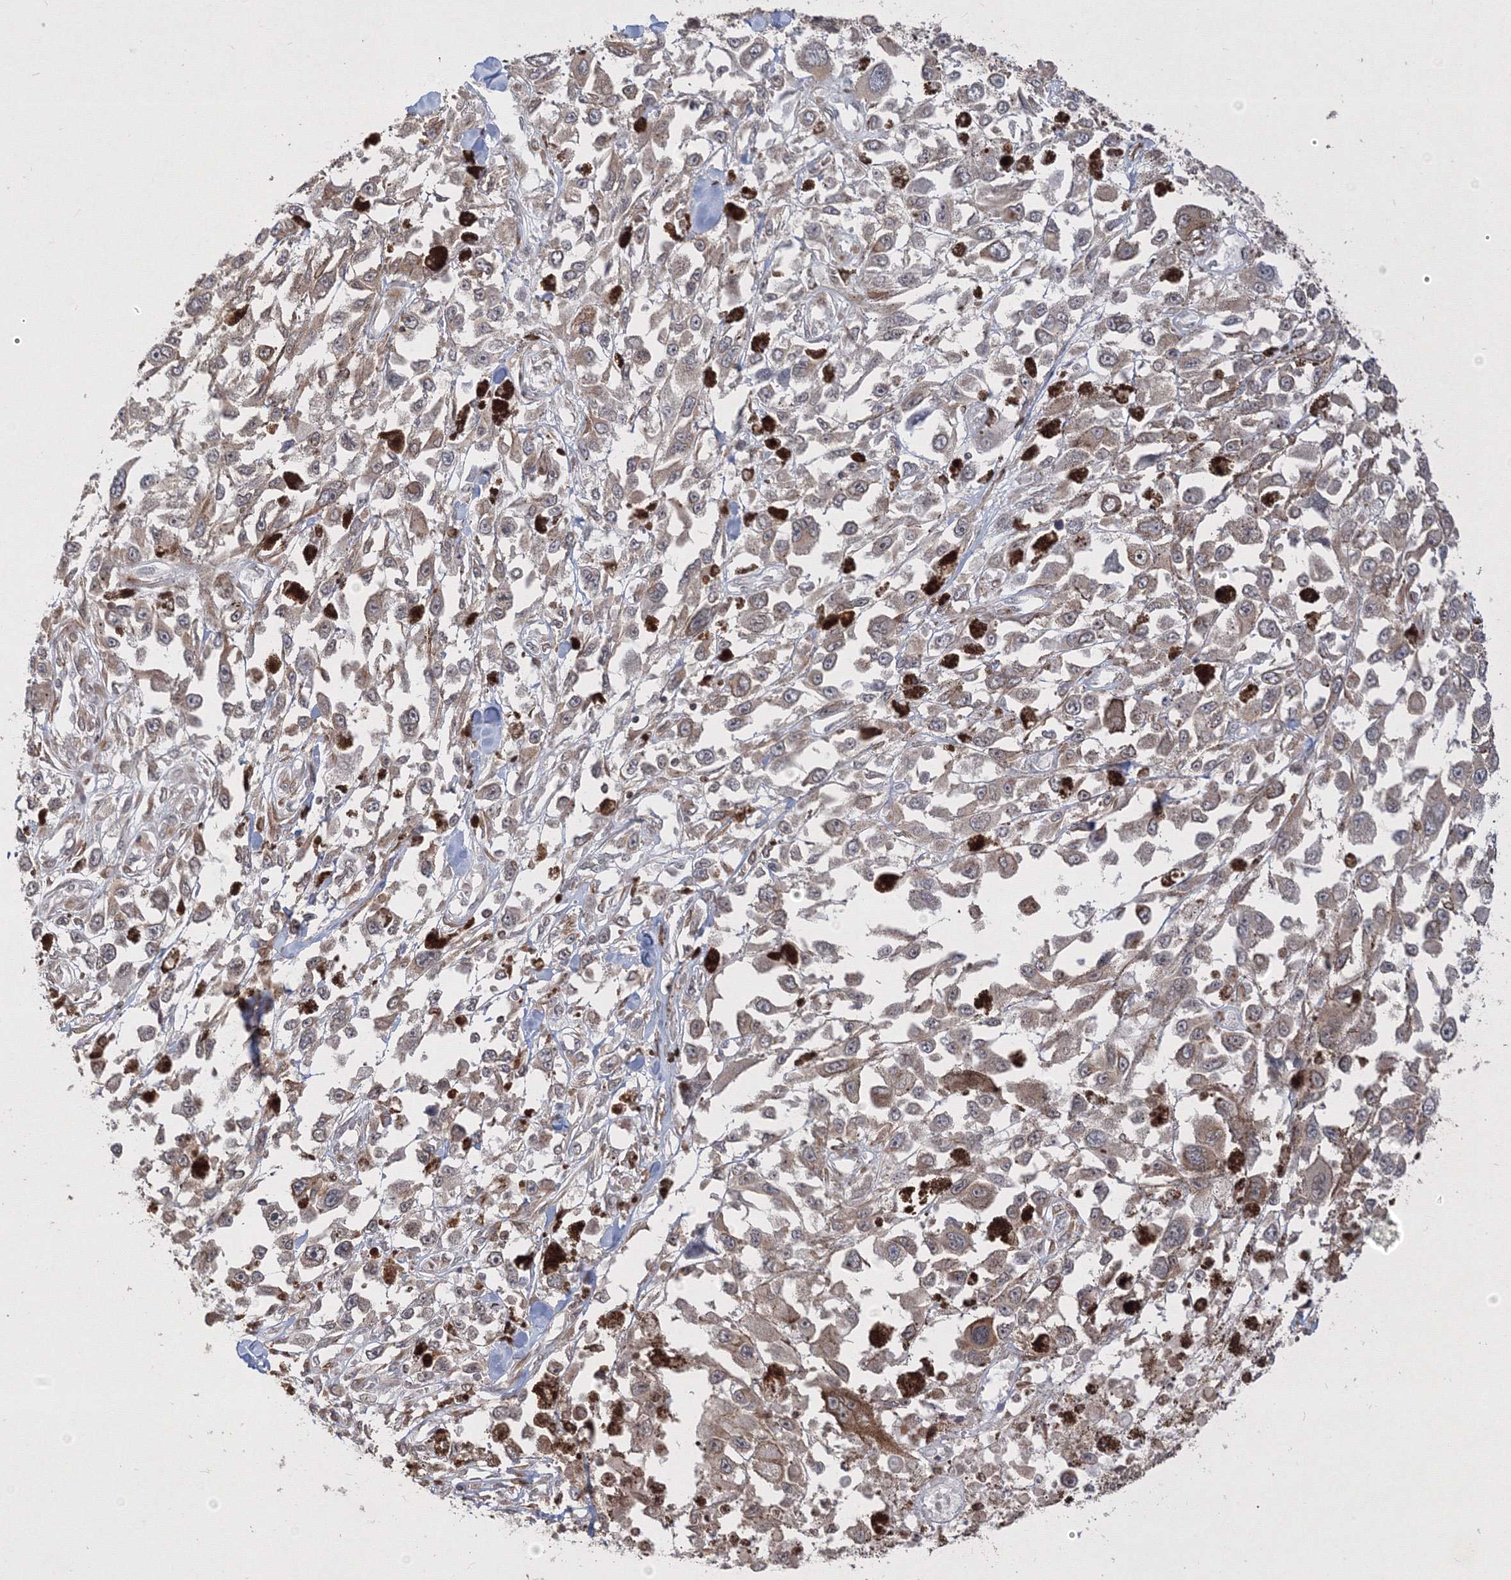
{"staining": {"intensity": "weak", "quantity": "25%-75%", "location": "cytoplasmic/membranous"}, "tissue": "melanoma", "cell_type": "Tumor cells", "image_type": "cancer", "snomed": [{"axis": "morphology", "description": "Malignant melanoma, Metastatic site"}, {"axis": "topography", "description": "Lymph node"}], "caption": "Weak cytoplasmic/membranous staining for a protein is present in approximately 25%-75% of tumor cells of melanoma using IHC.", "gene": "TMEM50B", "patient": {"sex": "male", "age": 59}}